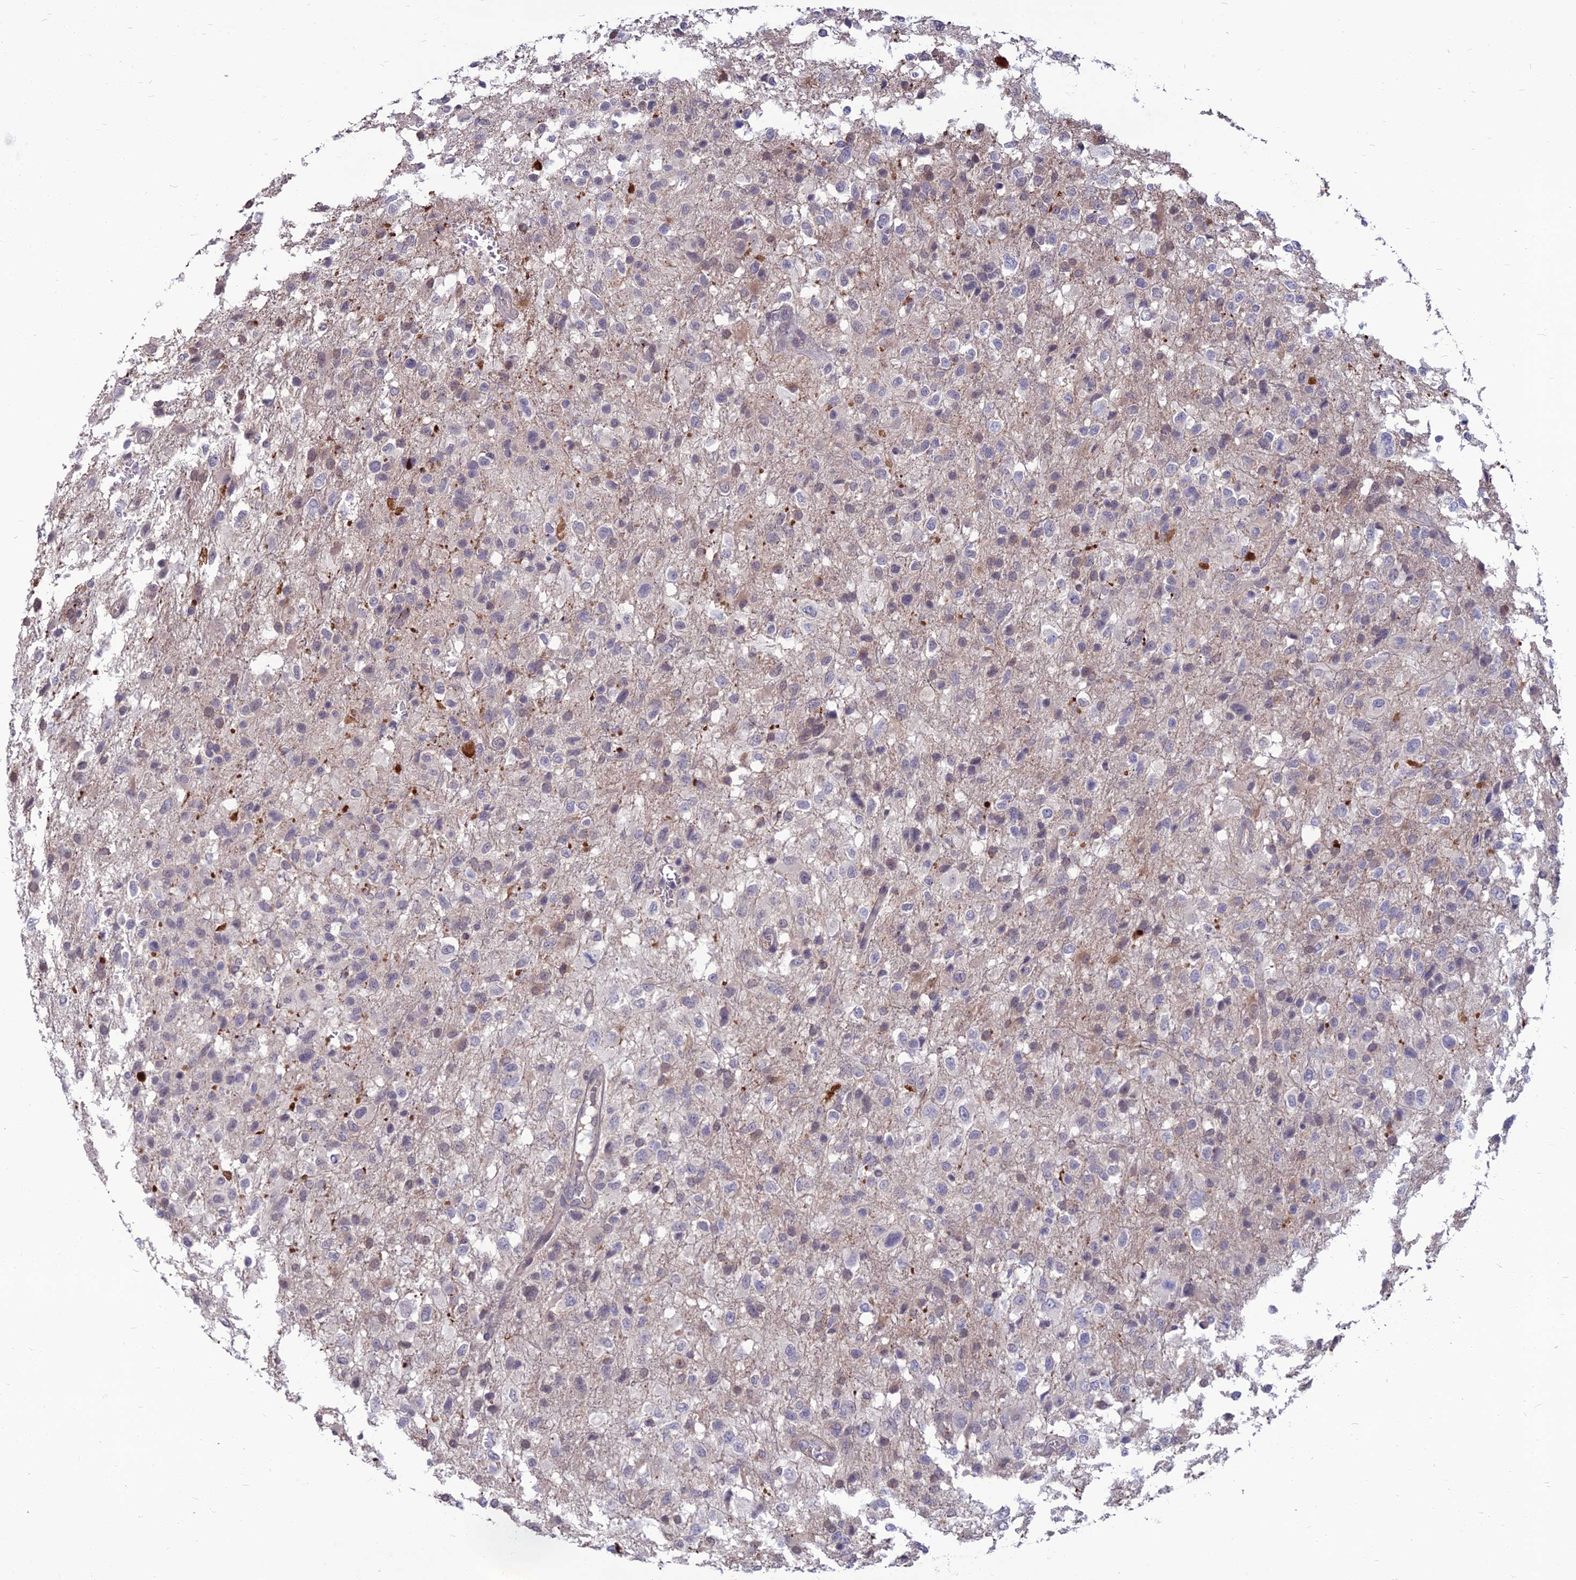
{"staining": {"intensity": "weak", "quantity": "<25%", "location": "nuclear"}, "tissue": "glioma", "cell_type": "Tumor cells", "image_type": "cancer", "snomed": [{"axis": "morphology", "description": "Glioma, malignant, High grade"}, {"axis": "topography", "description": "Brain"}], "caption": "Immunohistochemistry photomicrograph of neoplastic tissue: glioma stained with DAB (3,3'-diaminobenzidine) reveals no significant protein staining in tumor cells.", "gene": "OPA3", "patient": {"sex": "female", "age": 74}}